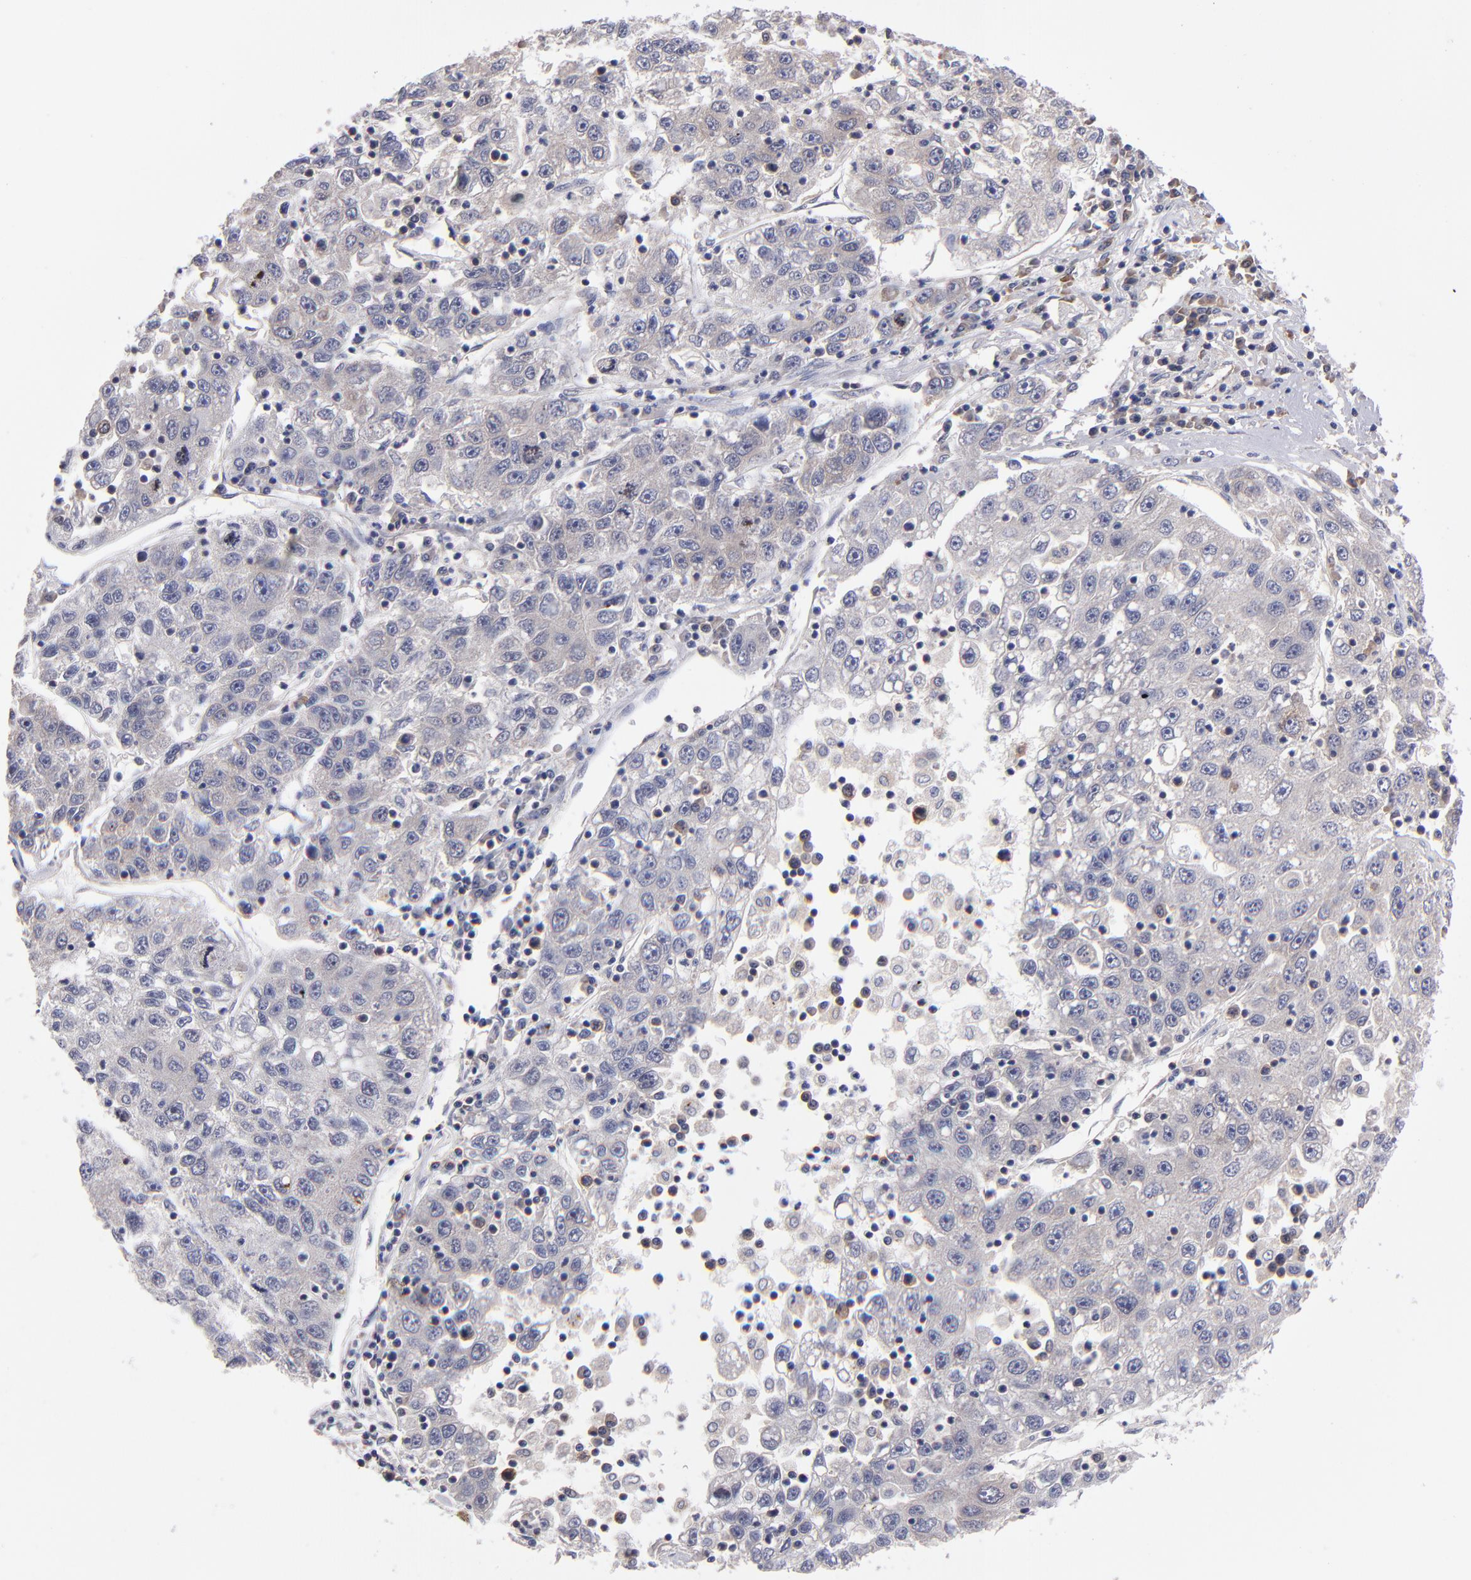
{"staining": {"intensity": "weak", "quantity": "25%-75%", "location": "cytoplasmic/membranous"}, "tissue": "liver cancer", "cell_type": "Tumor cells", "image_type": "cancer", "snomed": [{"axis": "morphology", "description": "Carcinoma, Hepatocellular, NOS"}, {"axis": "topography", "description": "Liver"}], "caption": "Weak cytoplasmic/membranous protein expression is identified in about 25%-75% of tumor cells in liver cancer.", "gene": "EIF3L", "patient": {"sex": "male", "age": 49}}